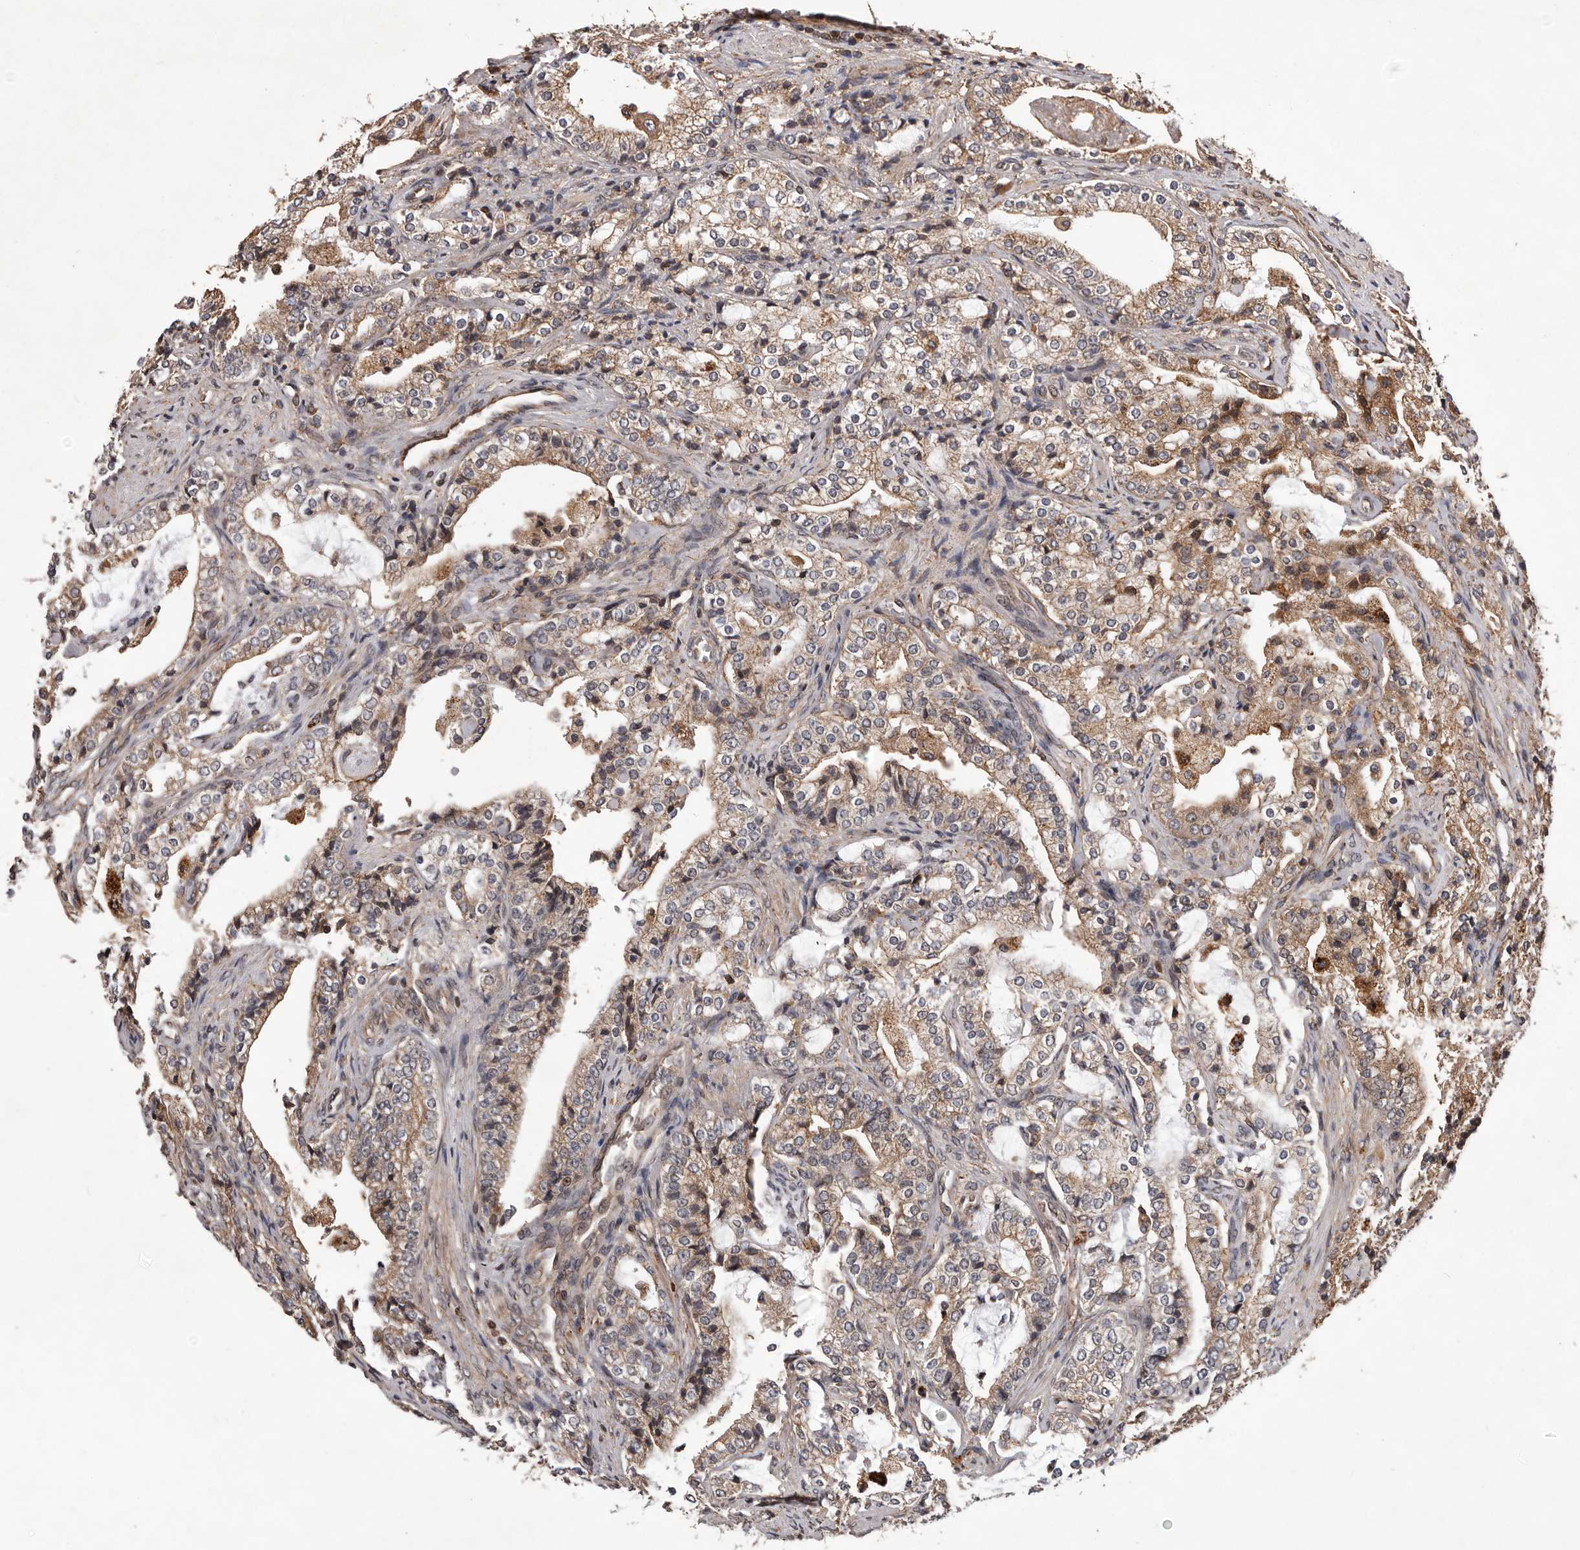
{"staining": {"intensity": "weak", "quantity": ">75%", "location": "cytoplasmic/membranous"}, "tissue": "prostate cancer", "cell_type": "Tumor cells", "image_type": "cancer", "snomed": [{"axis": "morphology", "description": "Adenocarcinoma, High grade"}, {"axis": "topography", "description": "Prostate"}], "caption": "Immunohistochemistry (IHC) histopathology image of prostate cancer (adenocarcinoma (high-grade)) stained for a protein (brown), which shows low levels of weak cytoplasmic/membranous positivity in approximately >75% of tumor cells.", "gene": "GADD45B", "patient": {"sex": "male", "age": 63}}